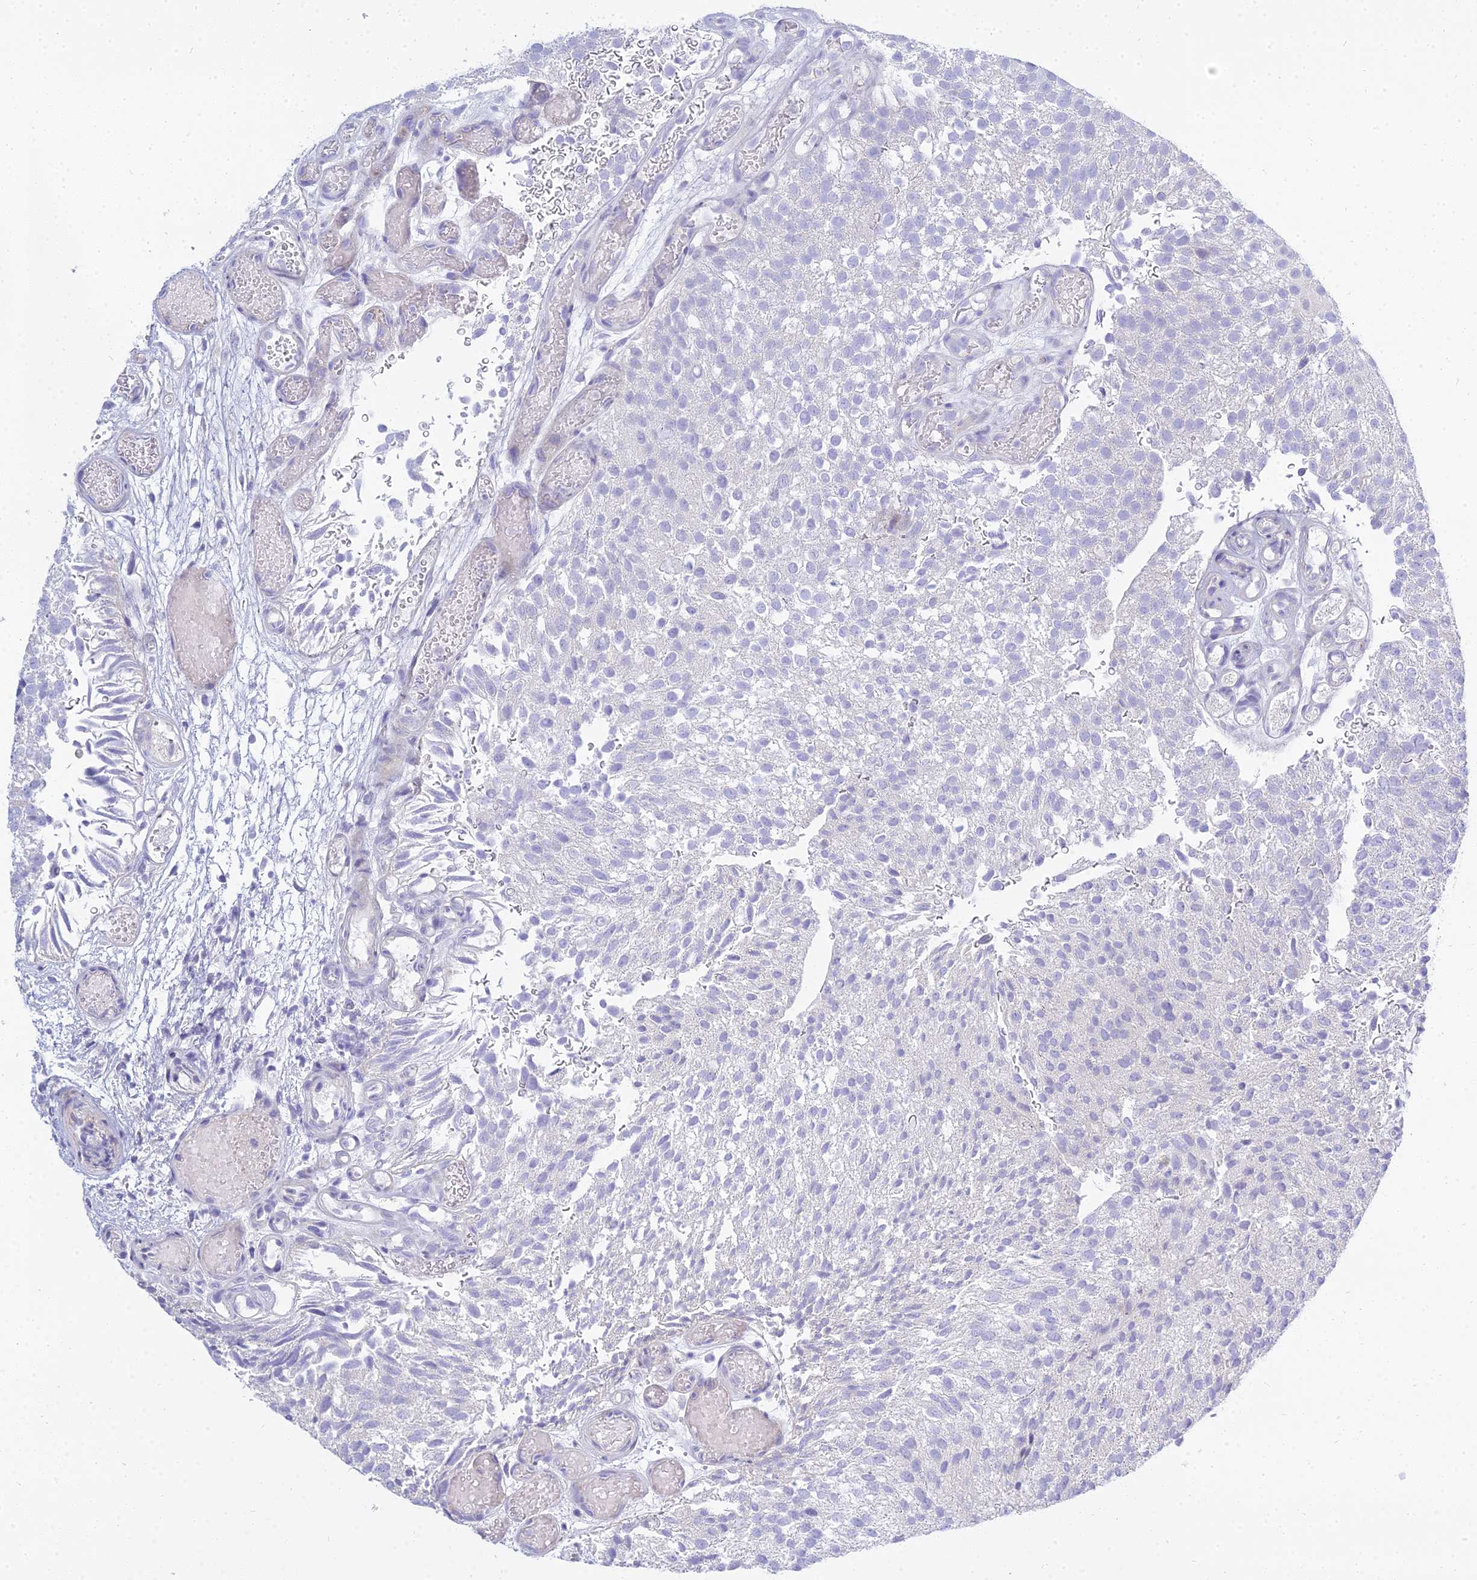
{"staining": {"intensity": "moderate", "quantity": "<25%", "location": "cytoplasmic/membranous"}, "tissue": "urothelial cancer", "cell_type": "Tumor cells", "image_type": "cancer", "snomed": [{"axis": "morphology", "description": "Urothelial carcinoma, Low grade"}, {"axis": "topography", "description": "Urinary bladder"}], "caption": "DAB immunohistochemical staining of urothelial carcinoma (low-grade) displays moderate cytoplasmic/membranous protein positivity in approximately <25% of tumor cells. (brown staining indicates protein expression, while blue staining denotes nuclei).", "gene": "SMIM24", "patient": {"sex": "male", "age": 78}}